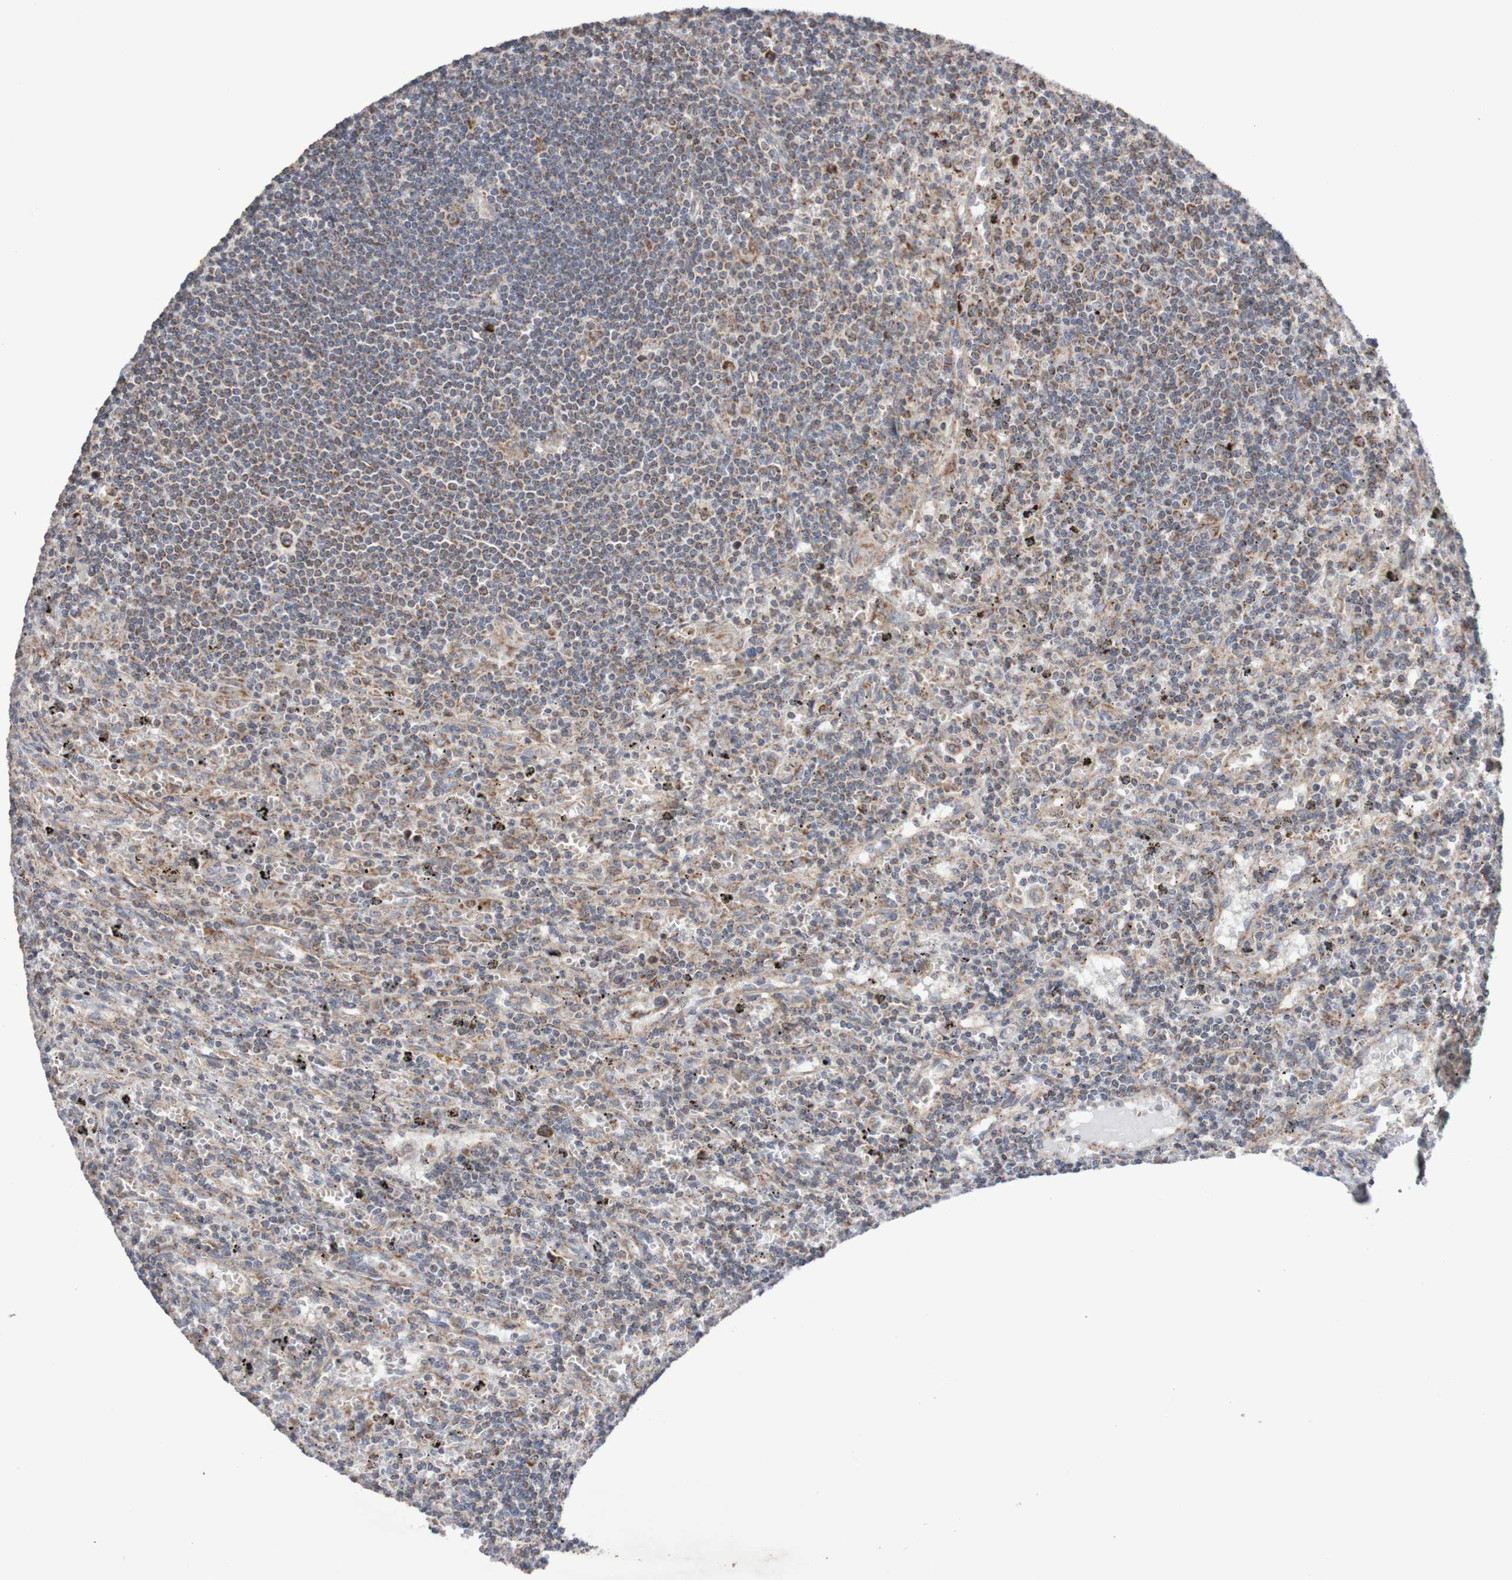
{"staining": {"intensity": "weak", "quantity": "25%-75%", "location": "cytoplasmic/membranous"}, "tissue": "lymphoma", "cell_type": "Tumor cells", "image_type": "cancer", "snomed": [{"axis": "morphology", "description": "Malignant lymphoma, non-Hodgkin's type, Low grade"}, {"axis": "topography", "description": "Spleen"}], "caption": "This is an image of immunohistochemistry (IHC) staining of low-grade malignant lymphoma, non-Hodgkin's type, which shows weak positivity in the cytoplasmic/membranous of tumor cells.", "gene": "DVL1", "patient": {"sex": "male", "age": 76}}